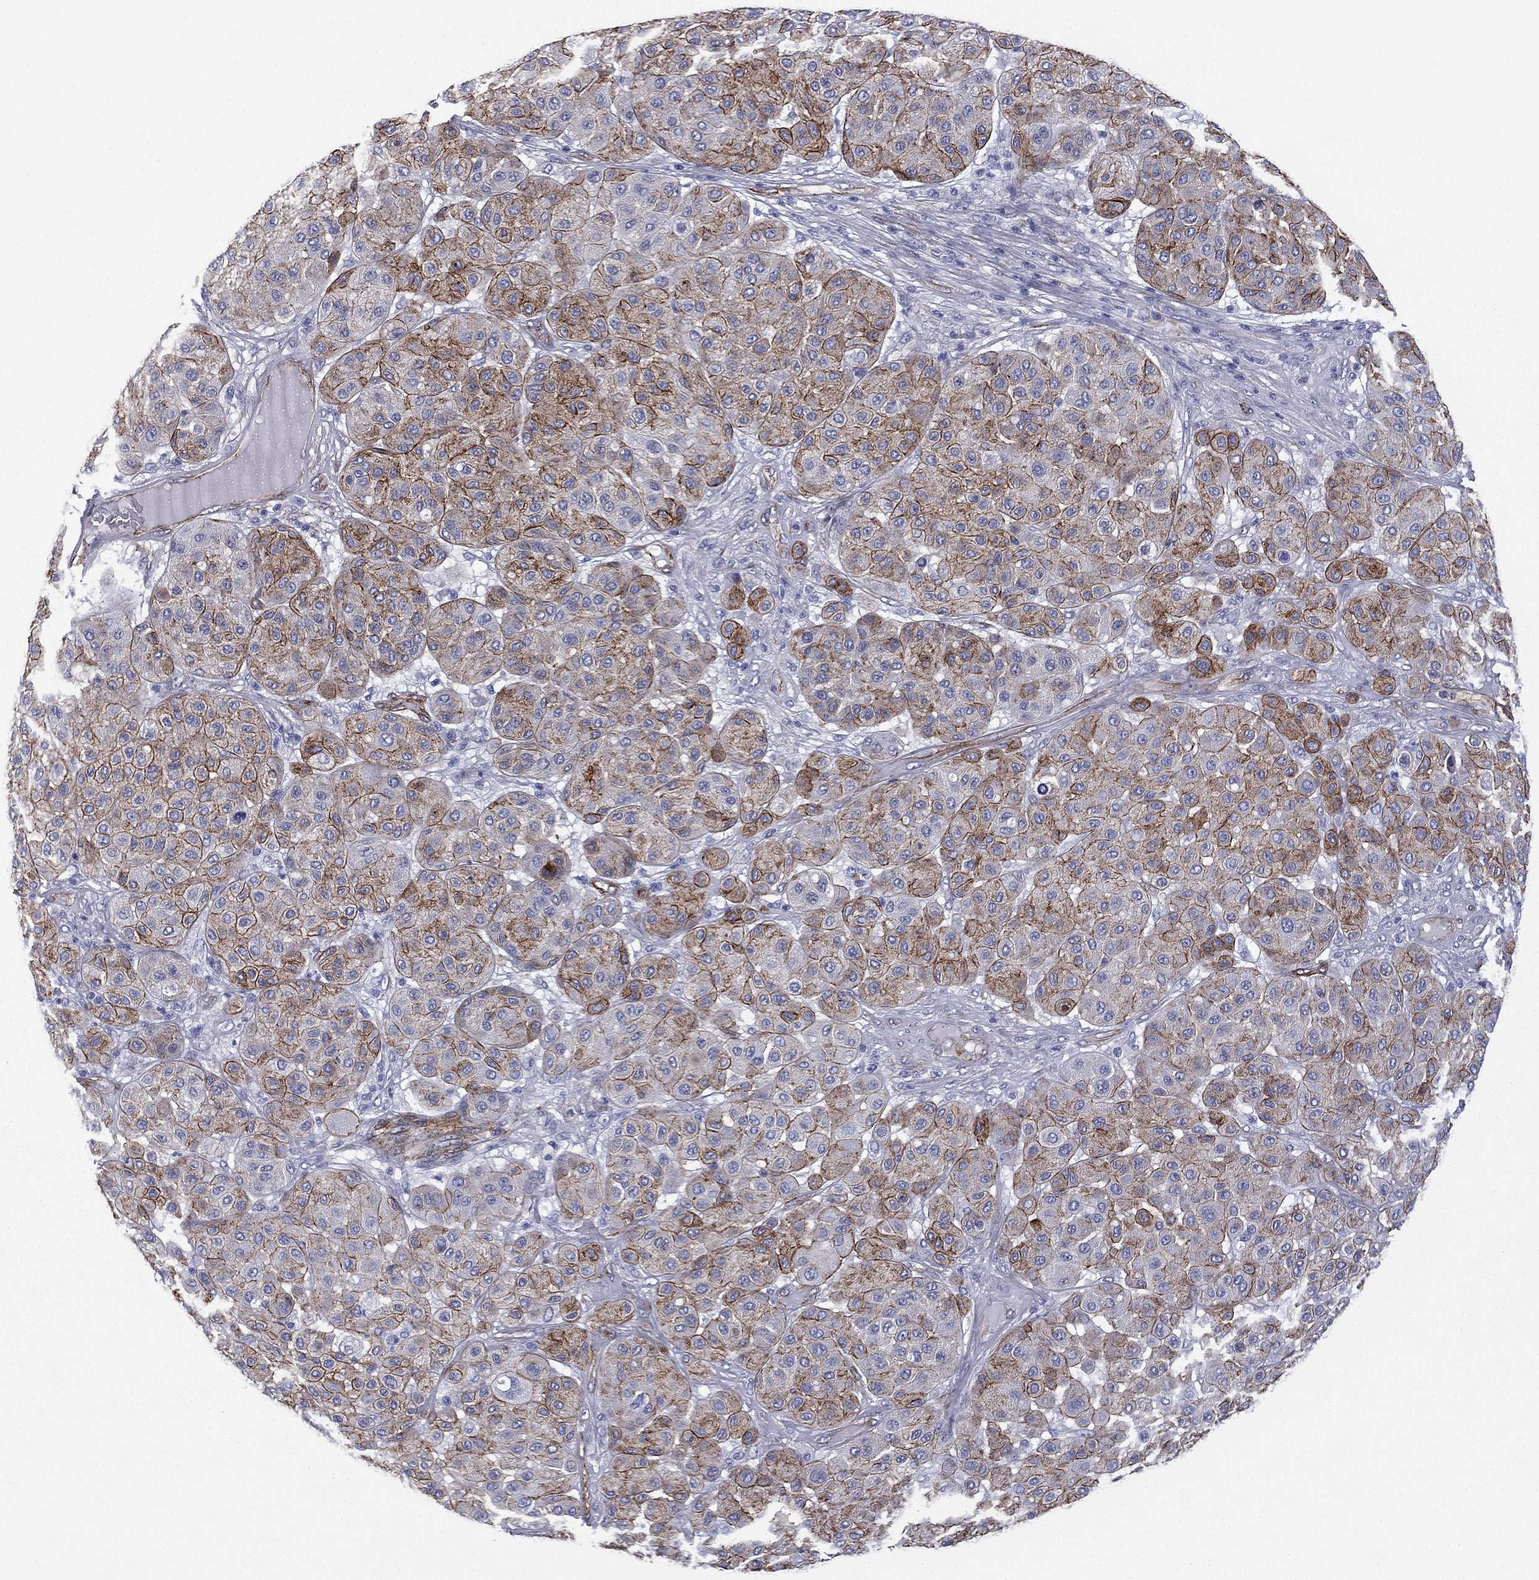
{"staining": {"intensity": "strong", "quantity": "25%-75%", "location": "cytoplasmic/membranous"}, "tissue": "melanoma", "cell_type": "Tumor cells", "image_type": "cancer", "snomed": [{"axis": "morphology", "description": "Malignant melanoma, Metastatic site"}, {"axis": "topography", "description": "Smooth muscle"}], "caption": "Protein analysis of melanoma tissue displays strong cytoplasmic/membranous positivity in approximately 25%-75% of tumor cells. (brown staining indicates protein expression, while blue staining denotes nuclei).", "gene": "CAVIN3", "patient": {"sex": "male", "age": 41}}